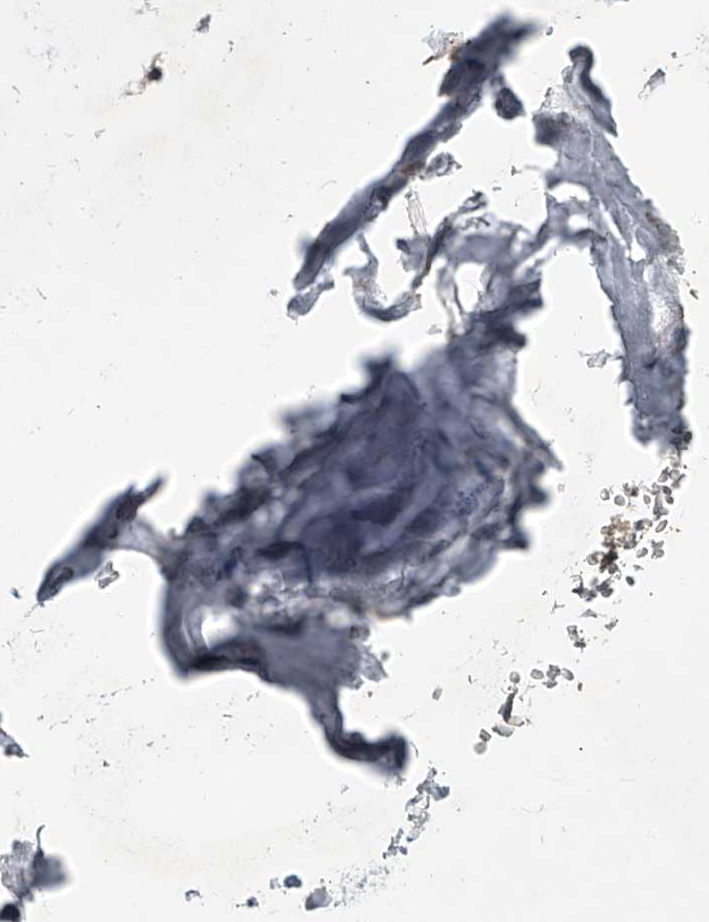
{"staining": {"intensity": "moderate", "quantity": ">75%", "location": "cytoplasmic/membranous"}, "tissue": "adipose tissue", "cell_type": "Adipocytes", "image_type": "normal", "snomed": [{"axis": "morphology", "description": "Normal tissue, NOS"}, {"axis": "topography", "description": "Cartilage tissue"}], "caption": "Adipocytes exhibit moderate cytoplasmic/membranous staining in about >75% of cells in benign adipose tissue.", "gene": "DOCK9", "patient": {"sex": "female", "age": 63}}